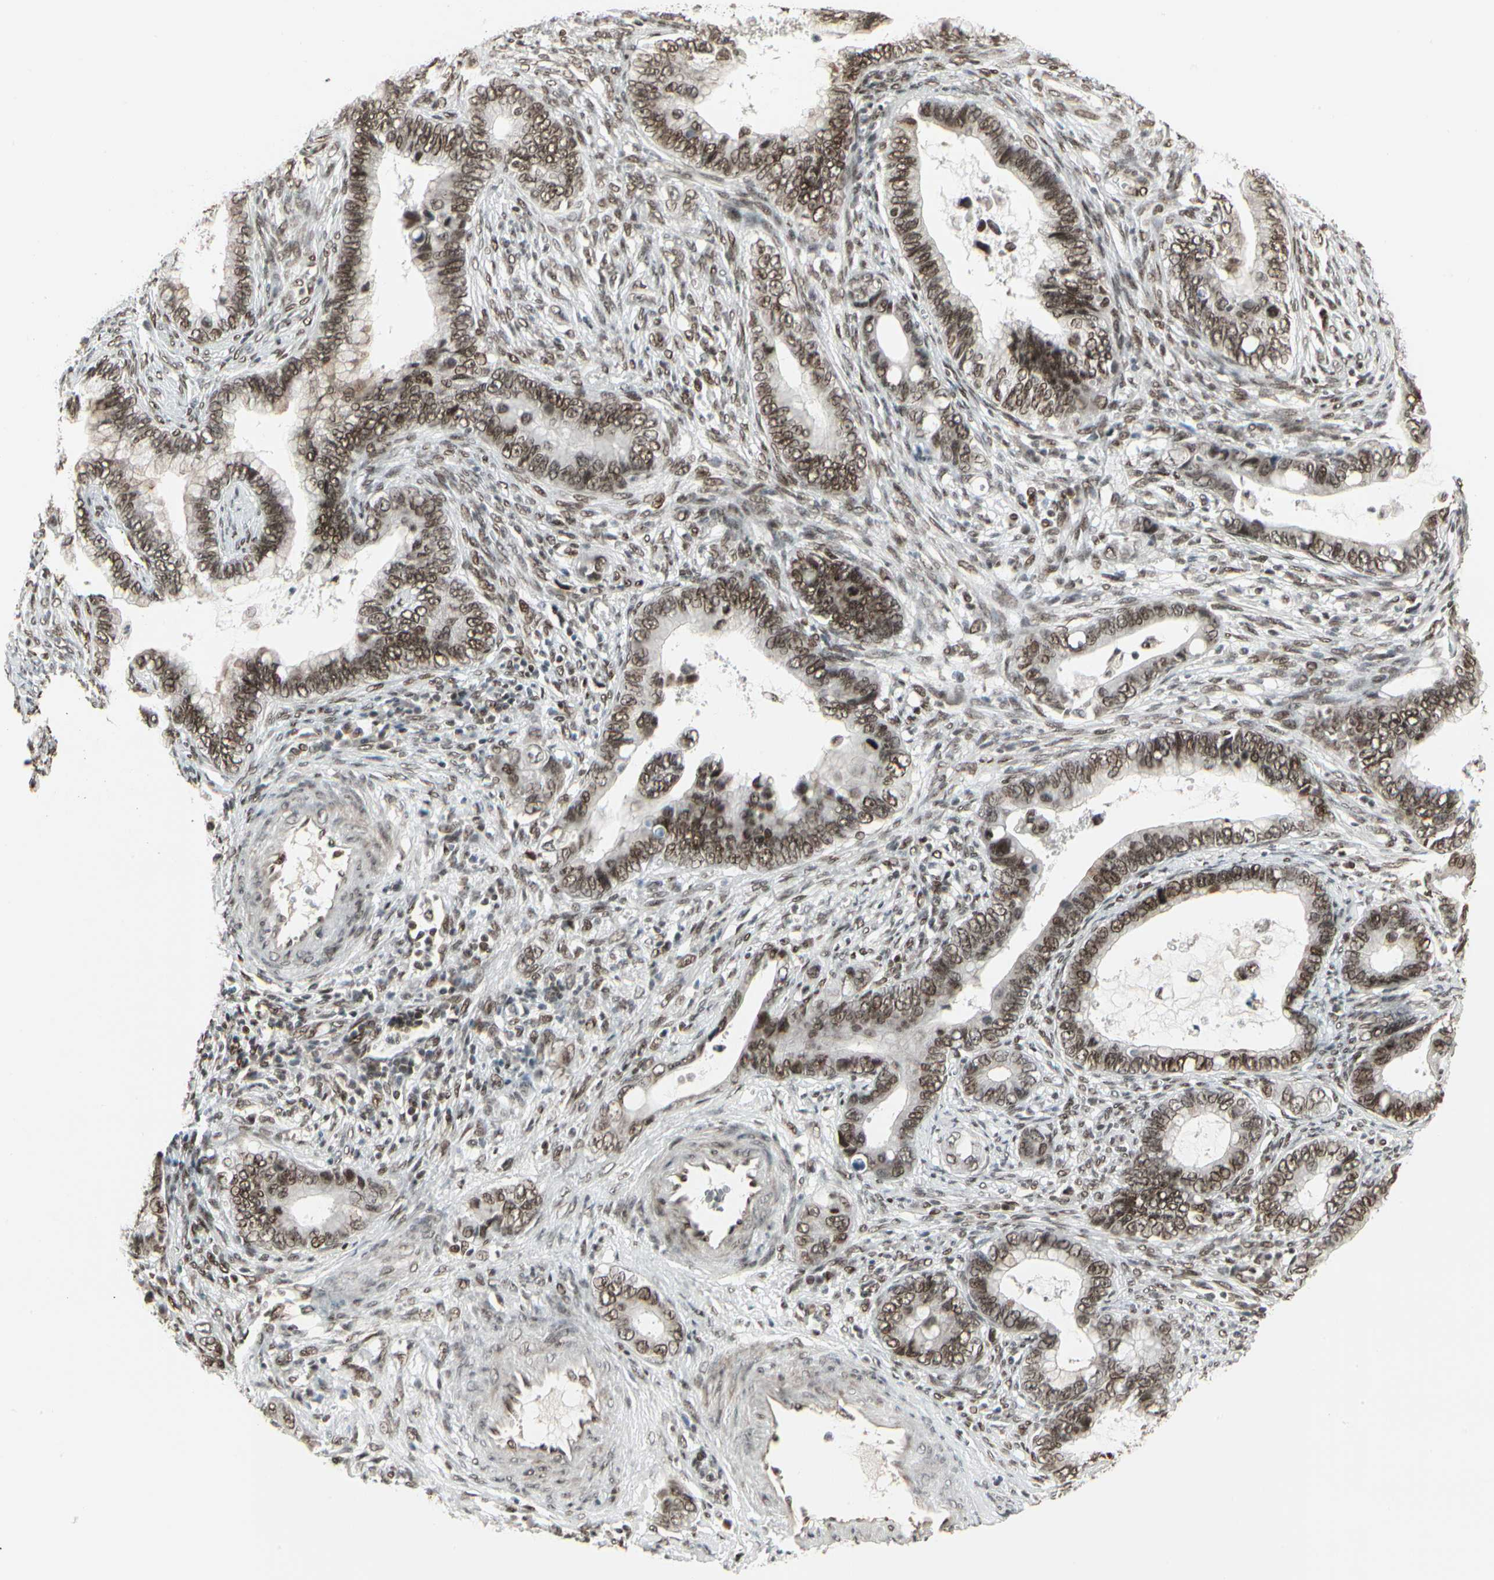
{"staining": {"intensity": "moderate", "quantity": ">75%", "location": "nuclear"}, "tissue": "cervical cancer", "cell_type": "Tumor cells", "image_type": "cancer", "snomed": [{"axis": "morphology", "description": "Adenocarcinoma, NOS"}, {"axis": "topography", "description": "Cervix"}], "caption": "A micrograph showing moderate nuclear staining in about >75% of tumor cells in cervical cancer (adenocarcinoma), as visualized by brown immunohistochemical staining.", "gene": "HMG20A", "patient": {"sex": "female", "age": 44}}